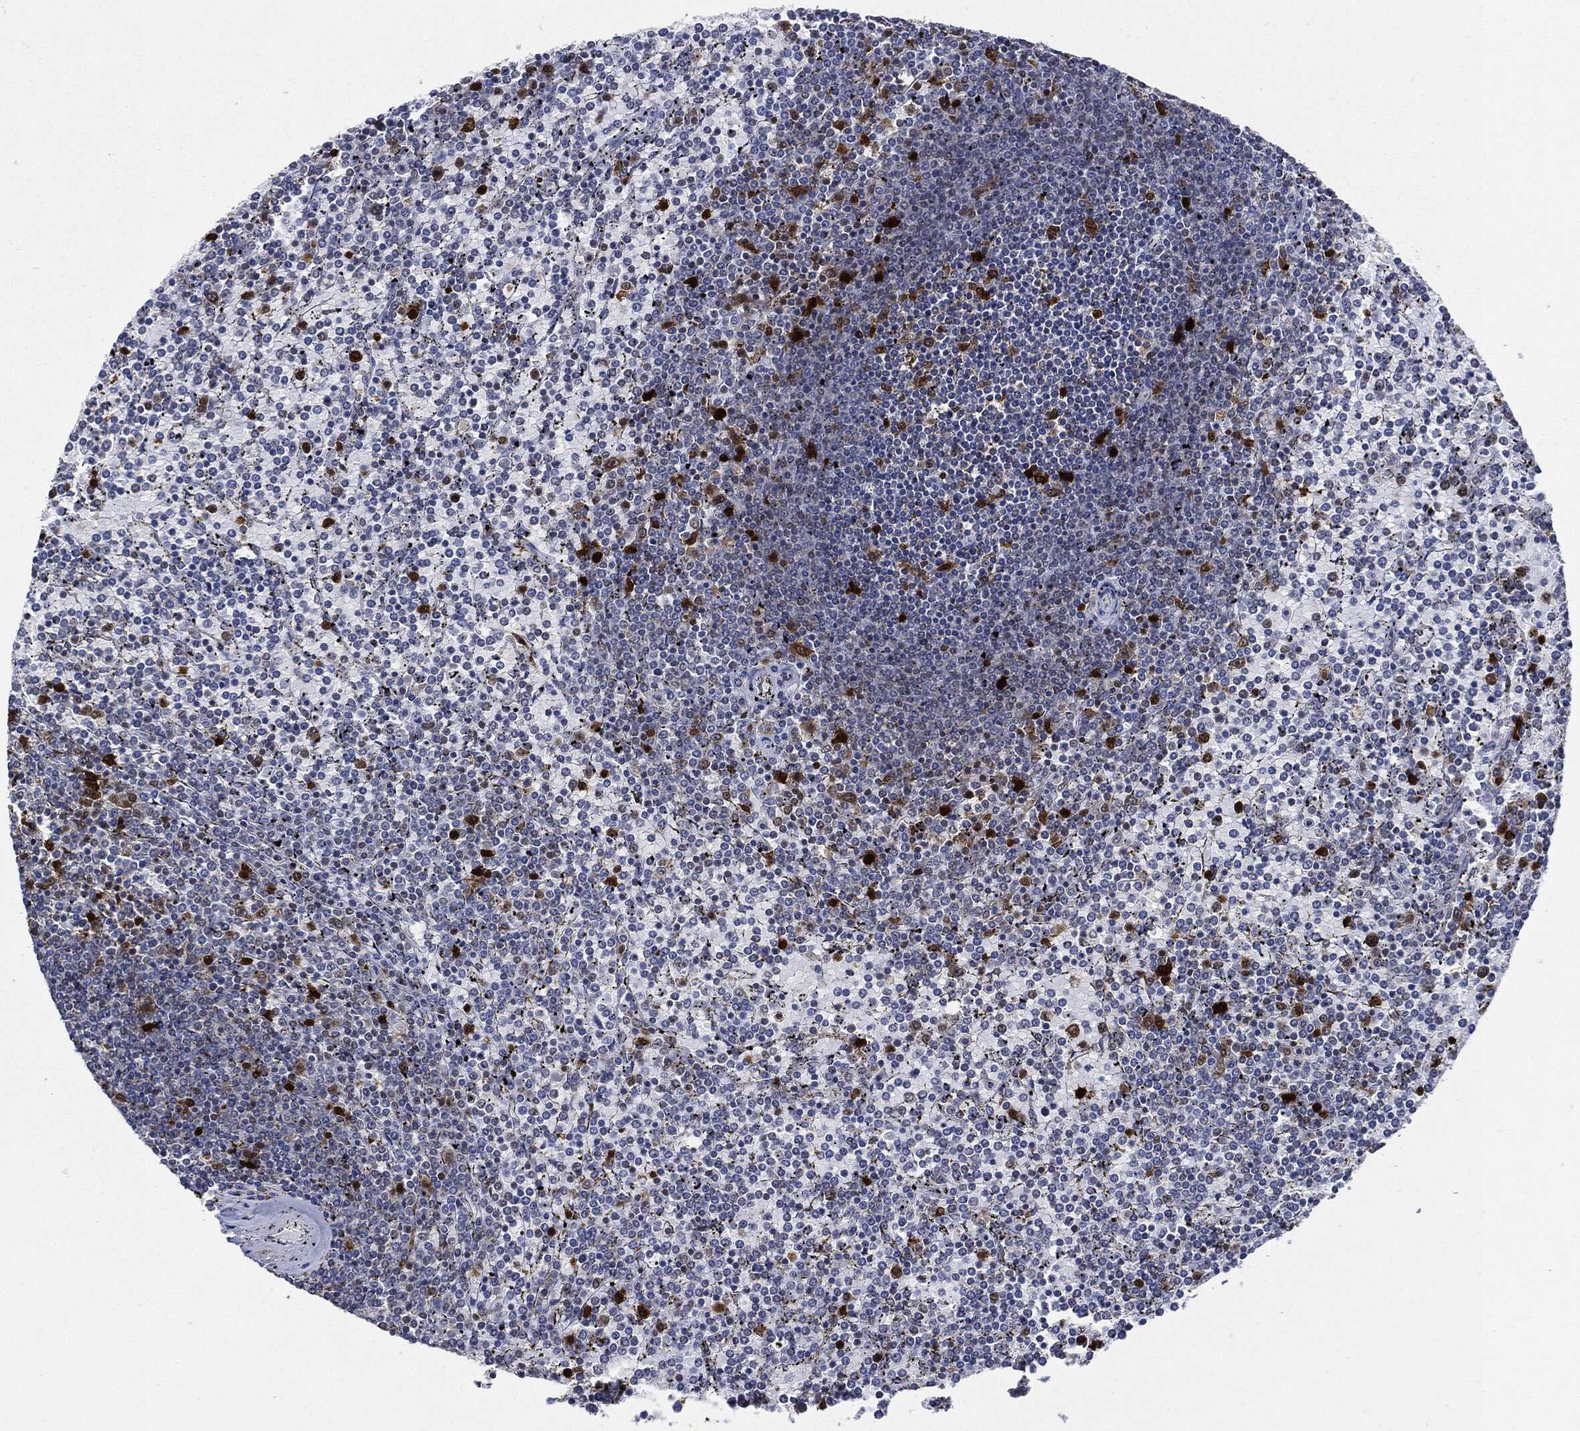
{"staining": {"intensity": "negative", "quantity": "none", "location": "none"}, "tissue": "lymphoma", "cell_type": "Tumor cells", "image_type": "cancer", "snomed": [{"axis": "morphology", "description": "Malignant lymphoma, non-Hodgkin's type, Low grade"}, {"axis": "topography", "description": "Spleen"}], "caption": "DAB immunohistochemical staining of lymphoma reveals no significant expression in tumor cells.", "gene": "PCNA", "patient": {"sex": "female", "age": 77}}